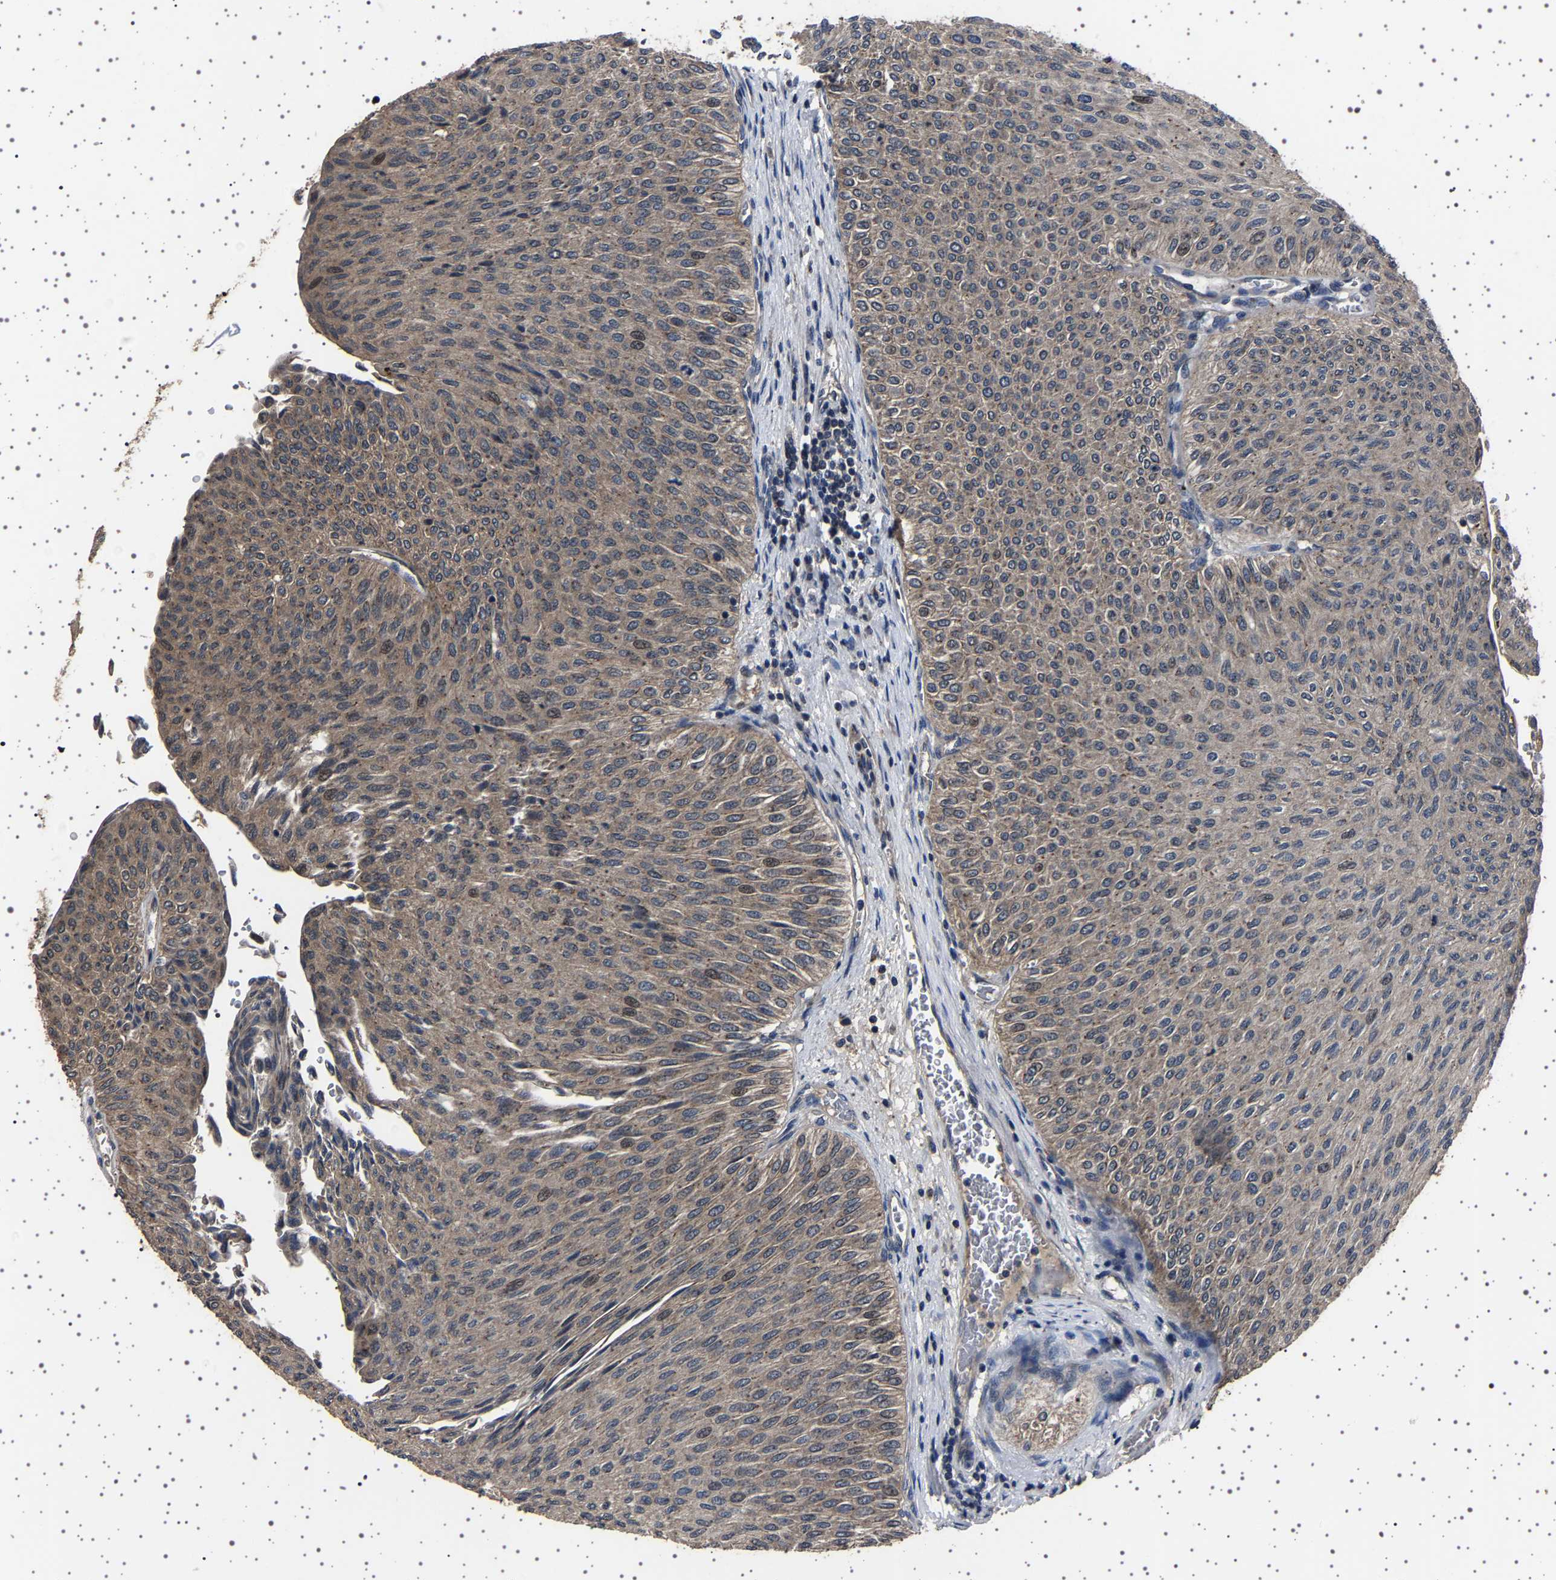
{"staining": {"intensity": "weak", "quantity": "25%-75%", "location": "cytoplasmic/membranous,nuclear"}, "tissue": "urothelial cancer", "cell_type": "Tumor cells", "image_type": "cancer", "snomed": [{"axis": "morphology", "description": "Urothelial carcinoma, Low grade"}, {"axis": "topography", "description": "Urinary bladder"}], "caption": "Protein staining by immunohistochemistry exhibits weak cytoplasmic/membranous and nuclear positivity in about 25%-75% of tumor cells in low-grade urothelial carcinoma.", "gene": "NCKAP1", "patient": {"sex": "male", "age": 78}}